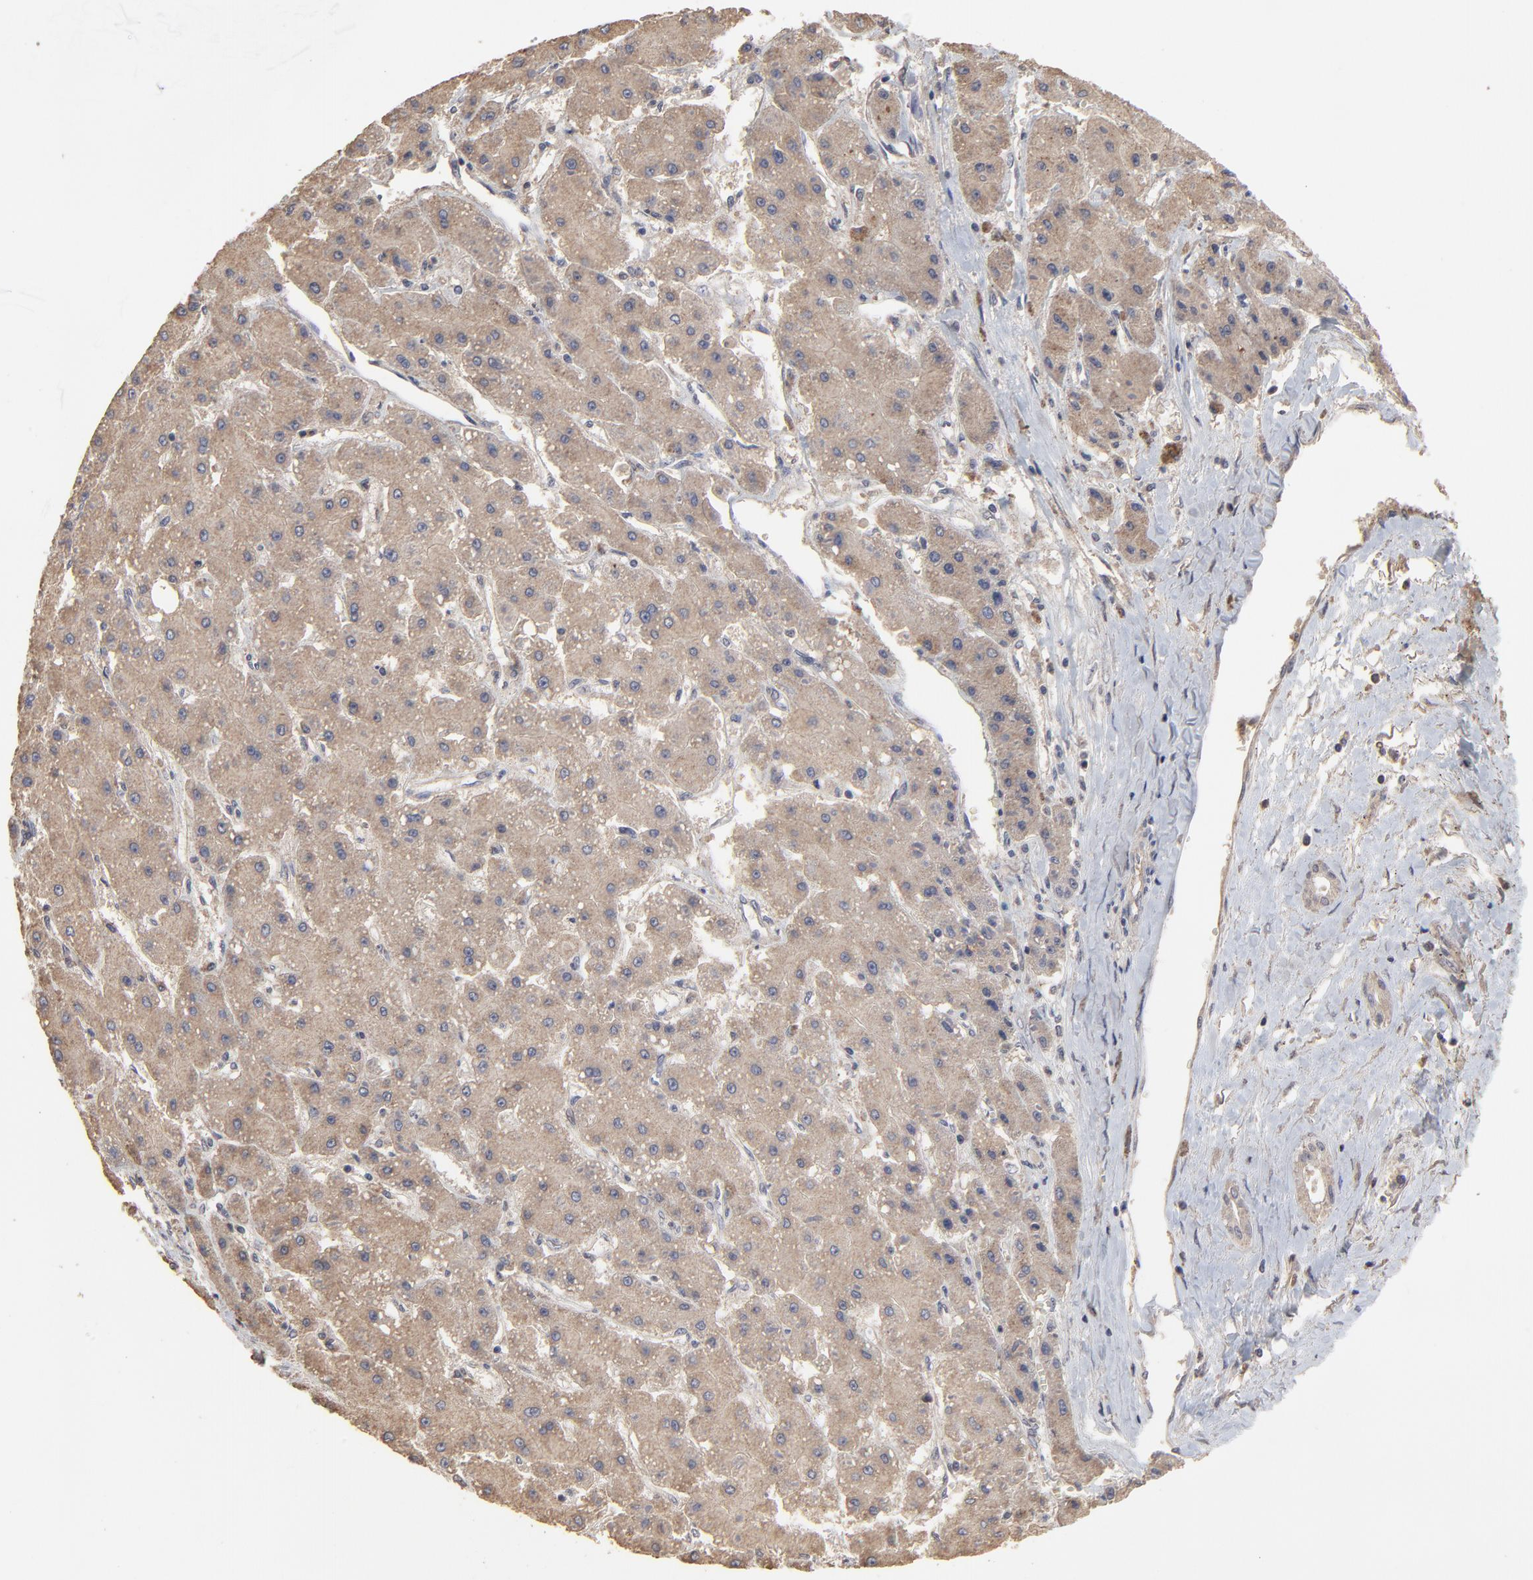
{"staining": {"intensity": "weak", "quantity": ">75%", "location": "cytoplasmic/membranous"}, "tissue": "liver cancer", "cell_type": "Tumor cells", "image_type": "cancer", "snomed": [{"axis": "morphology", "description": "Carcinoma, Hepatocellular, NOS"}, {"axis": "topography", "description": "Liver"}], "caption": "DAB (3,3'-diaminobenzidine) immunohistochemical staining of liver cancer (hepatocellular carcinoma) displays weak cytoplasmic/membranous protein positivity in about >75% of tumor cells.", "gene": "VPREB3", "patient": {"sex": "female", "age": 52}}